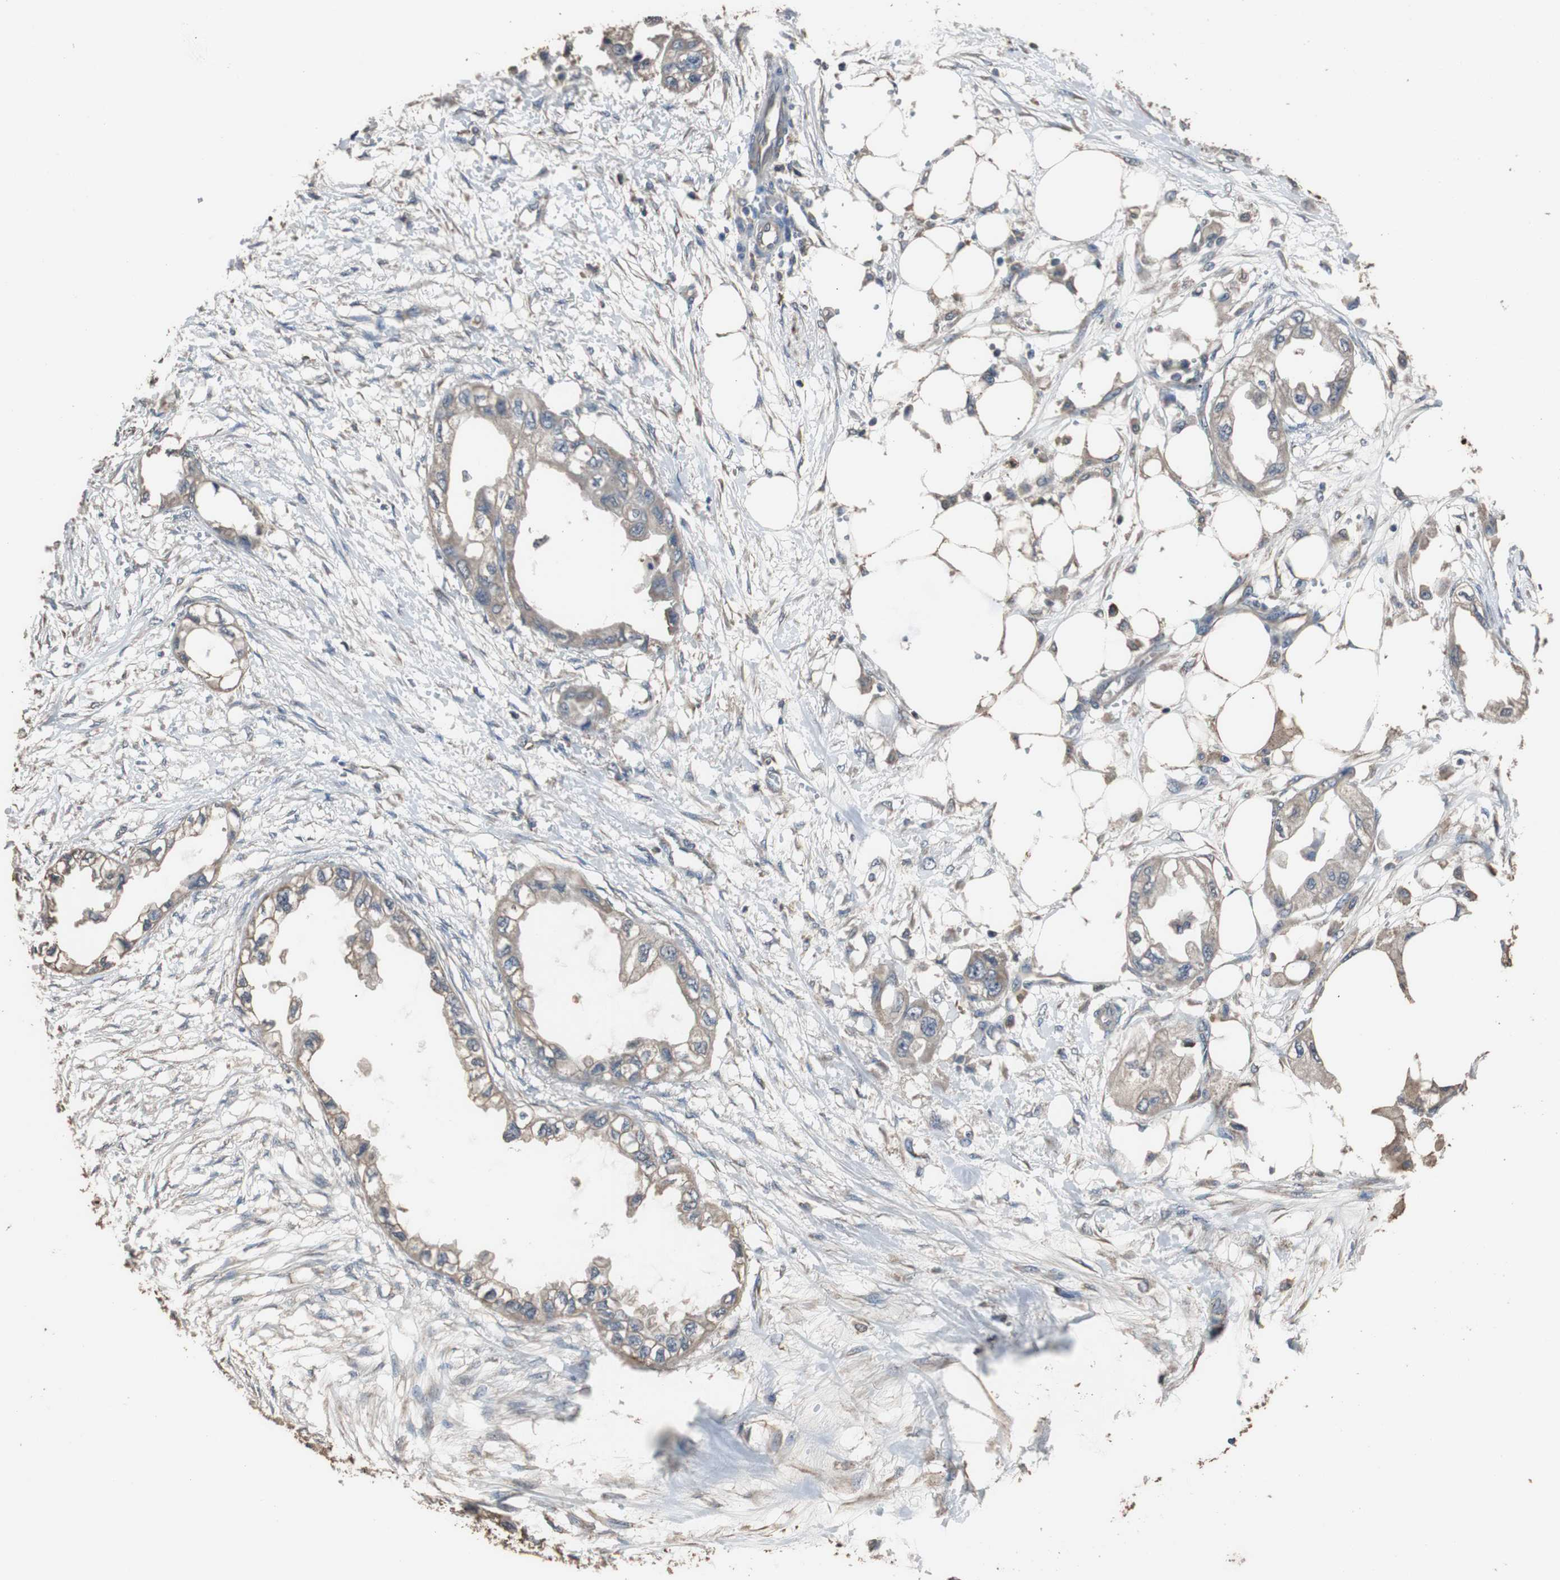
{"staining": {"intensity": "weak", "quantity": "25%-75%", "location": "cytoplasmic/membranous"}, "tissue": "endometrial cancer", "cell_type": "Tumor cells", "image_type": "cancer", "snomed": [{"axis": "morphology", "description": "Adenocarcinoma, NOS"}, {"axis": "topography", "description": "Endometrium"}], "caption": "Immunohistochemical staining of endometrial cancer exhibits weak cytoplasmic/membranous protein positivity in approximately 25%-75% of tumor cells.", "gene": "SCIMP", "patient": {"sex": "female", "age": 67}}